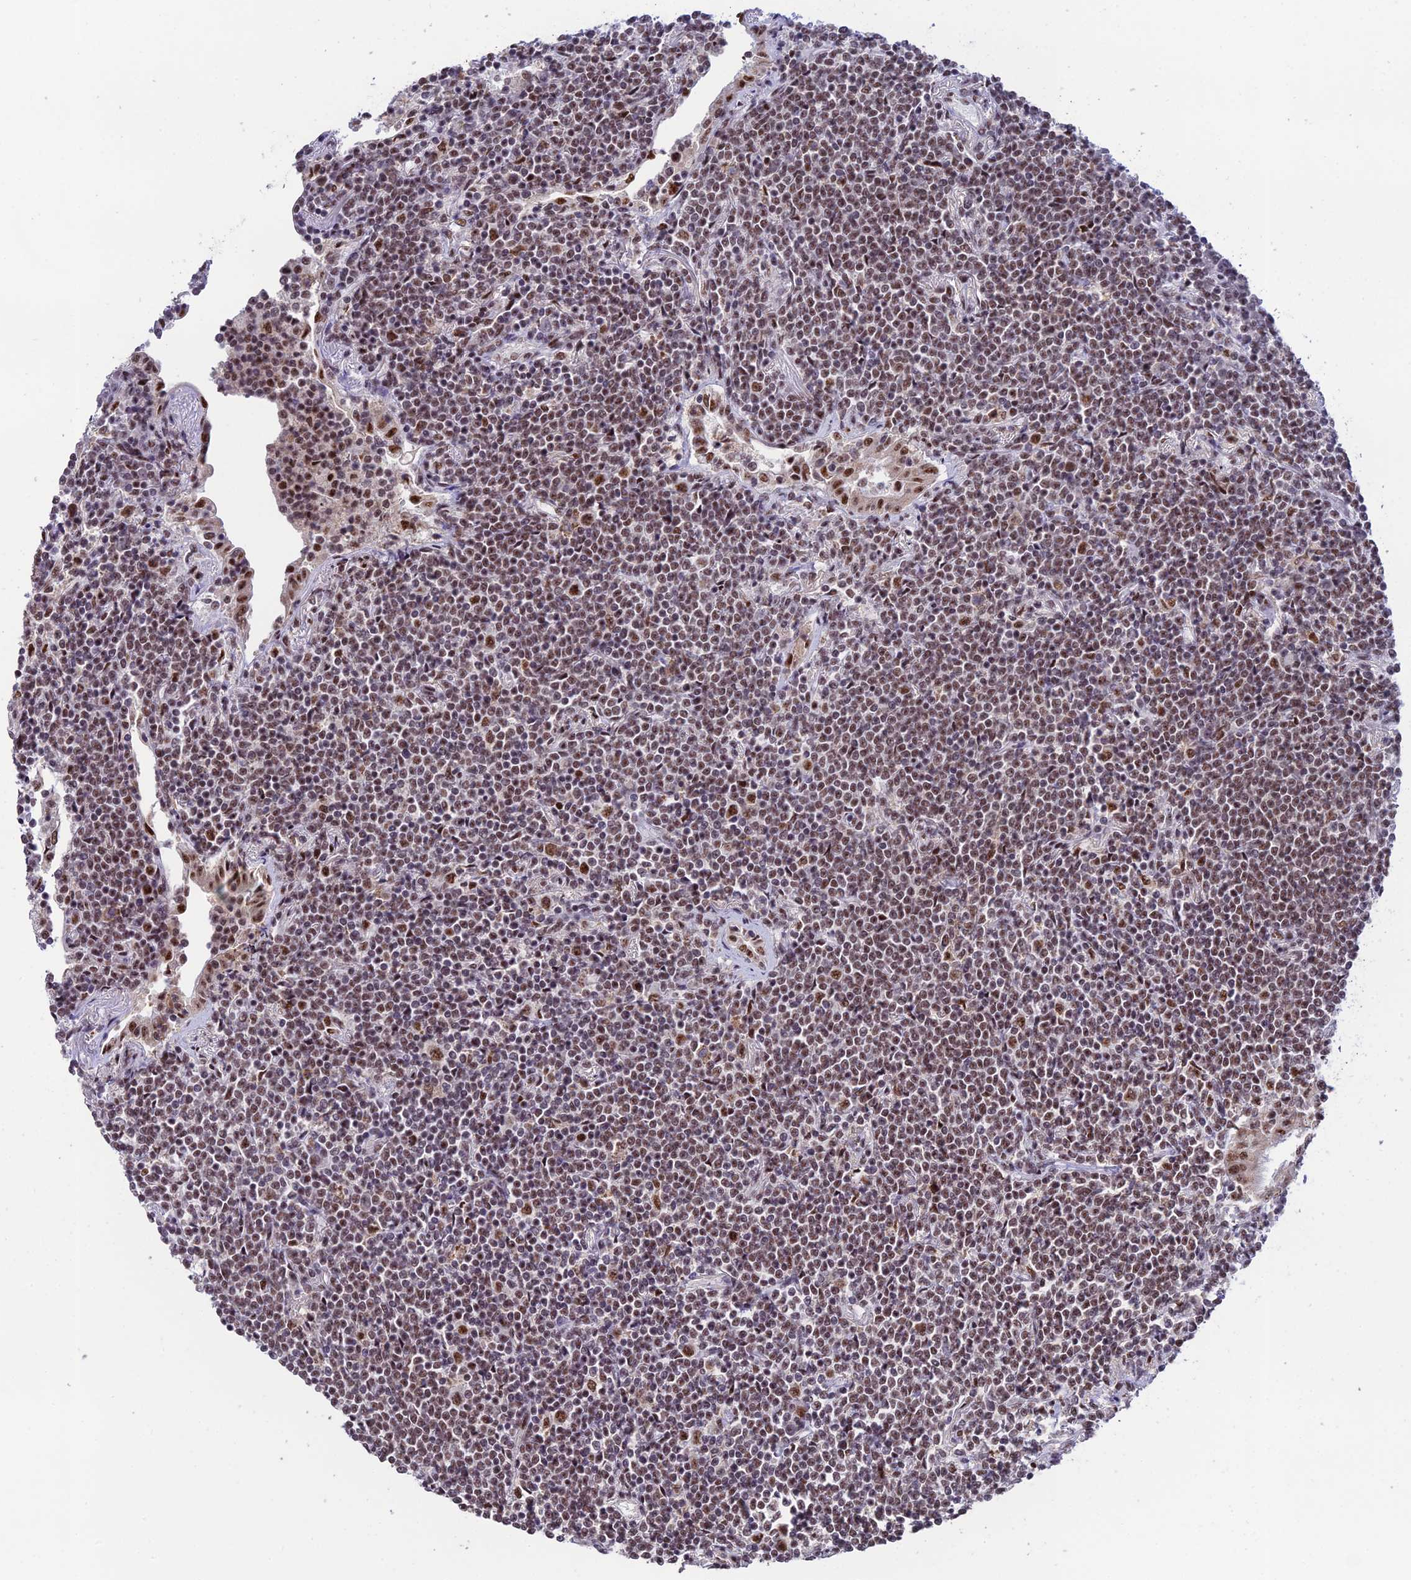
{"staining": {"intensity": "moderate", "quantity": ">75%", "location": "nuclear"}, "tissue": "lymphoma", "cell_type": "Tumor cells", "image_type": "cancer", "snomed": [{"axis": "morphology", "description": "Malignant lymphoma, non-Hodgkin's type, Low grade"}, {"axis": "topography", "description": "Lung"}], "caption": "Low-grade malignant lymphoma, non-Hodgkin's type stained for a protein demonstrates moderate nuclear positivity in tumor cells.", "gene": "THOC7", "patient": {"sex": "female", "age": 71}}